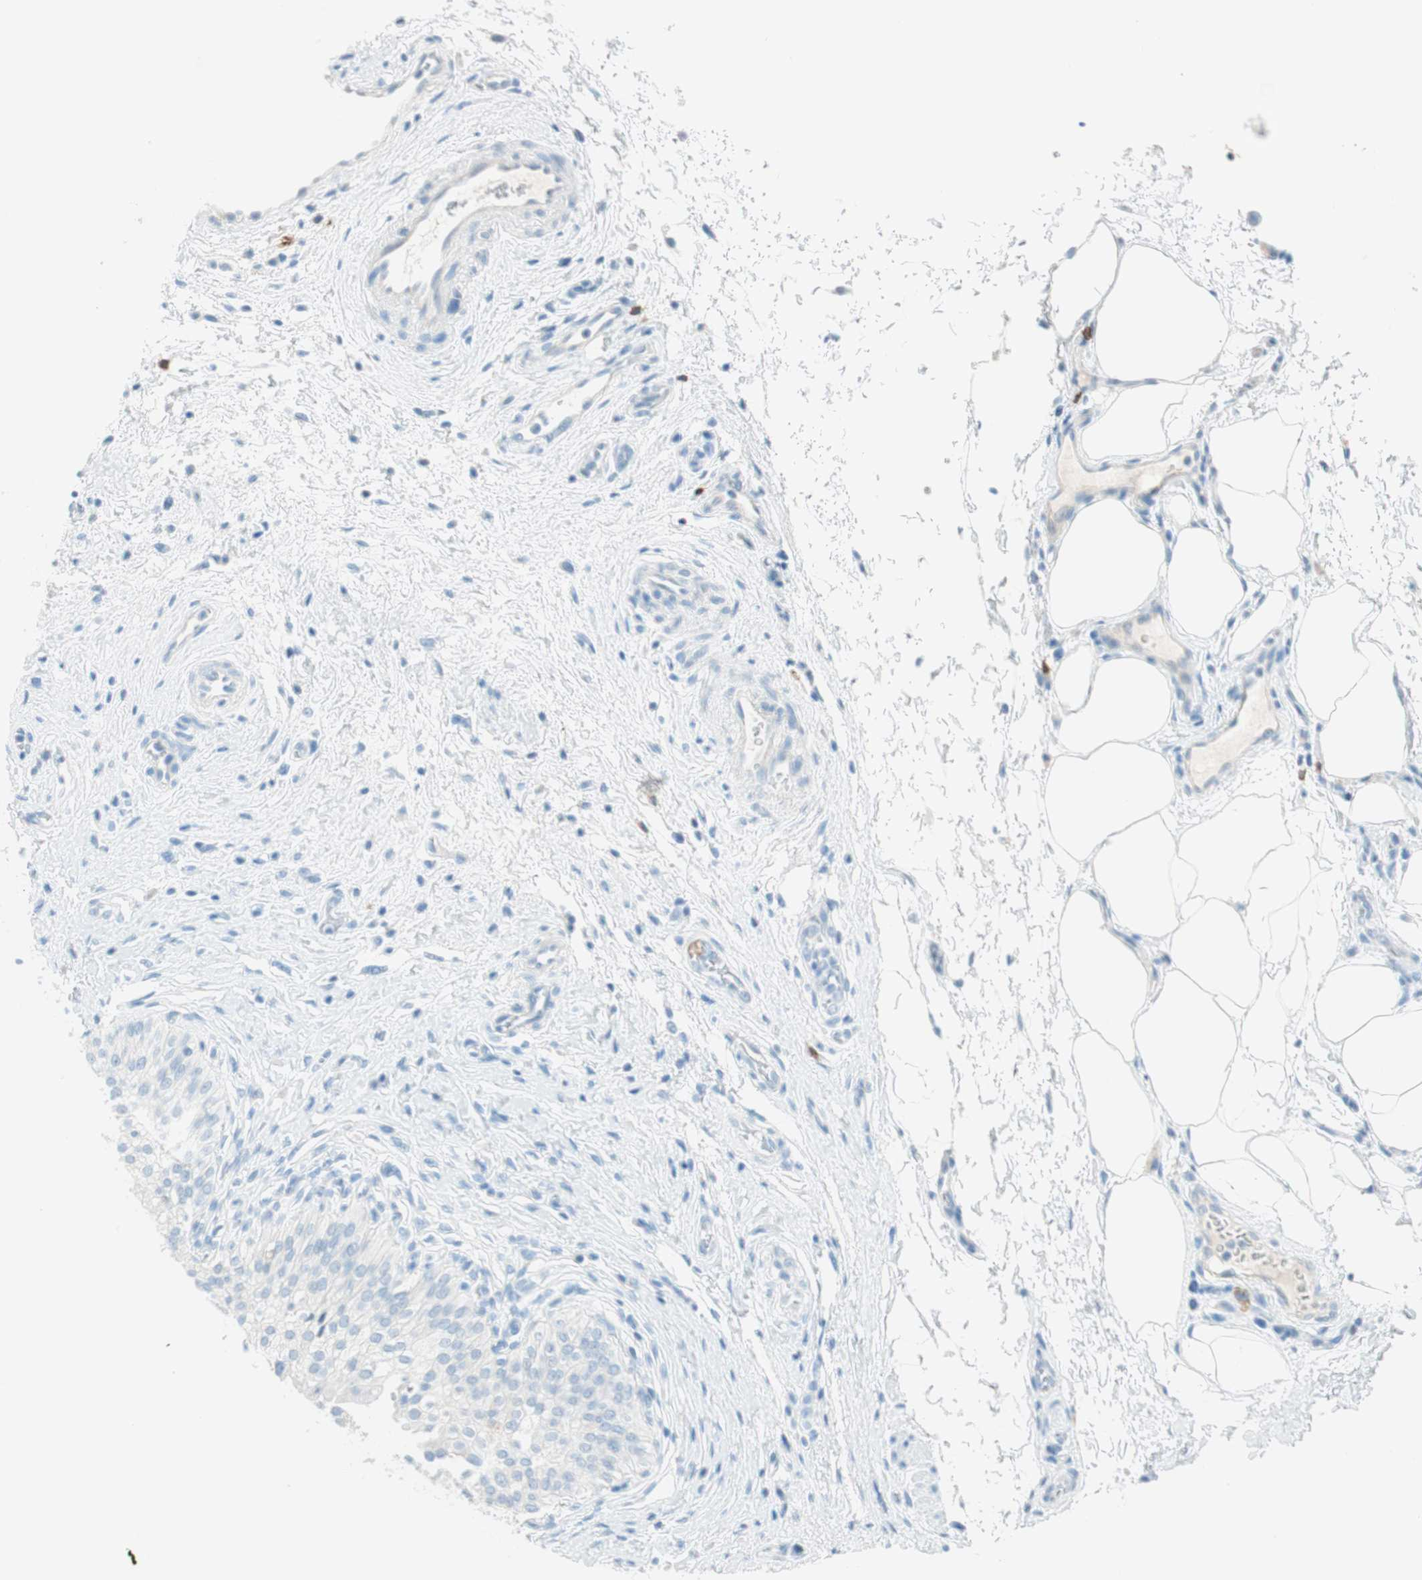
{"staining": {"intensity": "negative", "quantity": "none", "location": "none"}, "tissue": "urinary bladder", "cell_type": "Urothelial cells", "image_type": "normal", "snomed": [{"axis": "morphology", "description": "Normal tissue, NOS"}, {"axis": "morphology", "description": "Urothelial carcinoma, High grade"}, {"axis": "topography", "description": "Urinary bladder"}], "caption": "Histopathology image shows no significant protein staining in urothelial cells of benign urinary bladder. (DAB (3,3'-diaminobenzidine) immunohistochemistry, high magnification).", "gene": "TNFRSF13C", "patient": {"sex": "male", "age": 46}}